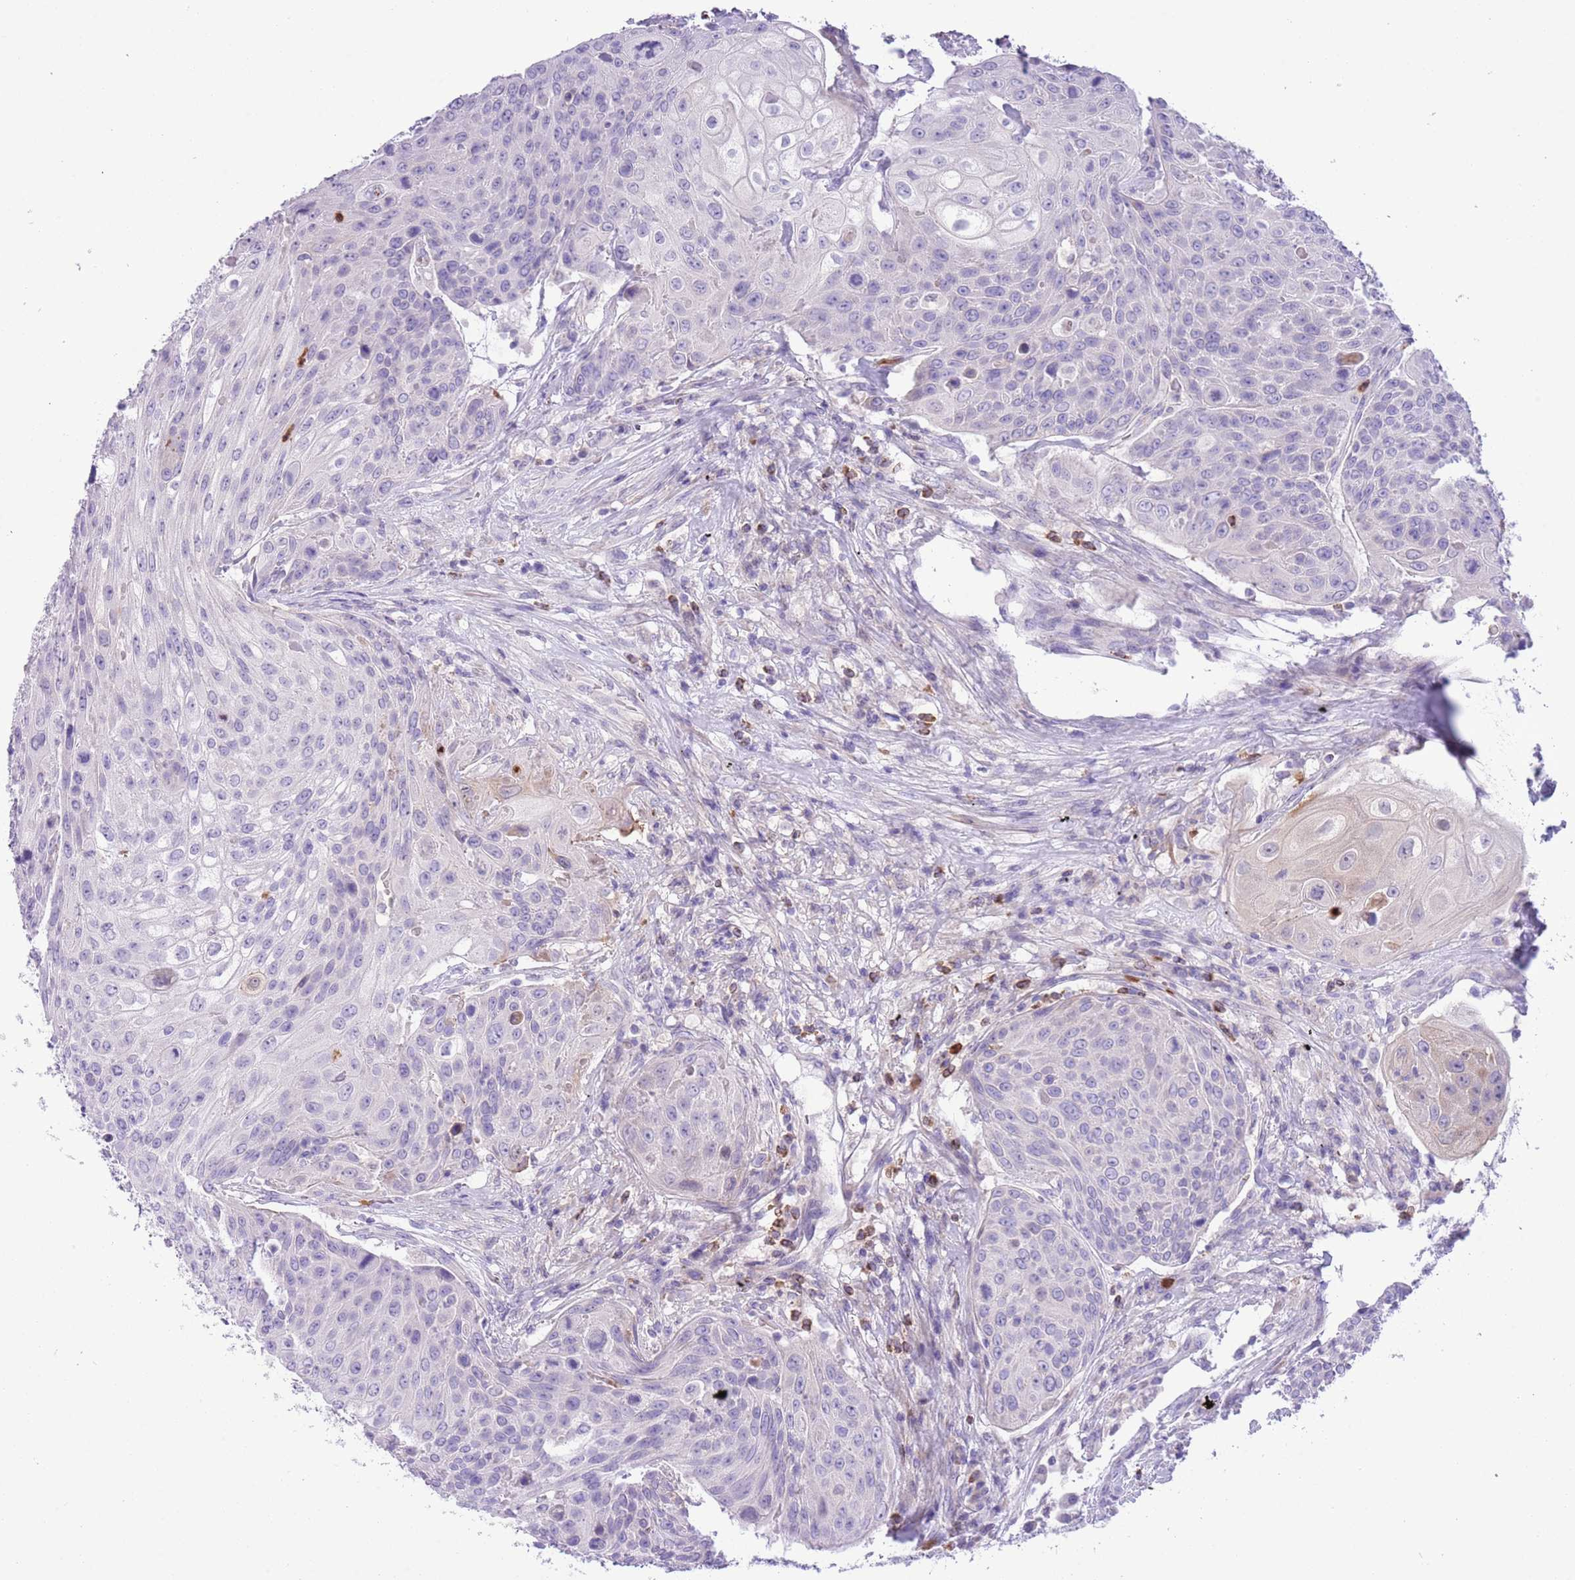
{"staining": {"intensity": "negative", "quantity": "none", "location": "none"}, "tissue": "urothelial cancer", "cell_type": "Tumor cells", "image_type": "cancer", "snomed": [{"axis": "morphology", "description": "Urothelial carcinoma, High grade"}, {"axis": "topography", "description": "Urinary bladder"}], "caption": "This micrograph is of urothelial cancer stained with IHC to label a protein in brown with the nuclei are counter-stained blue. There is no staining in tumor cells.", "gene": "OR6M1", "patient": {"sex": "female", "age": 70}}